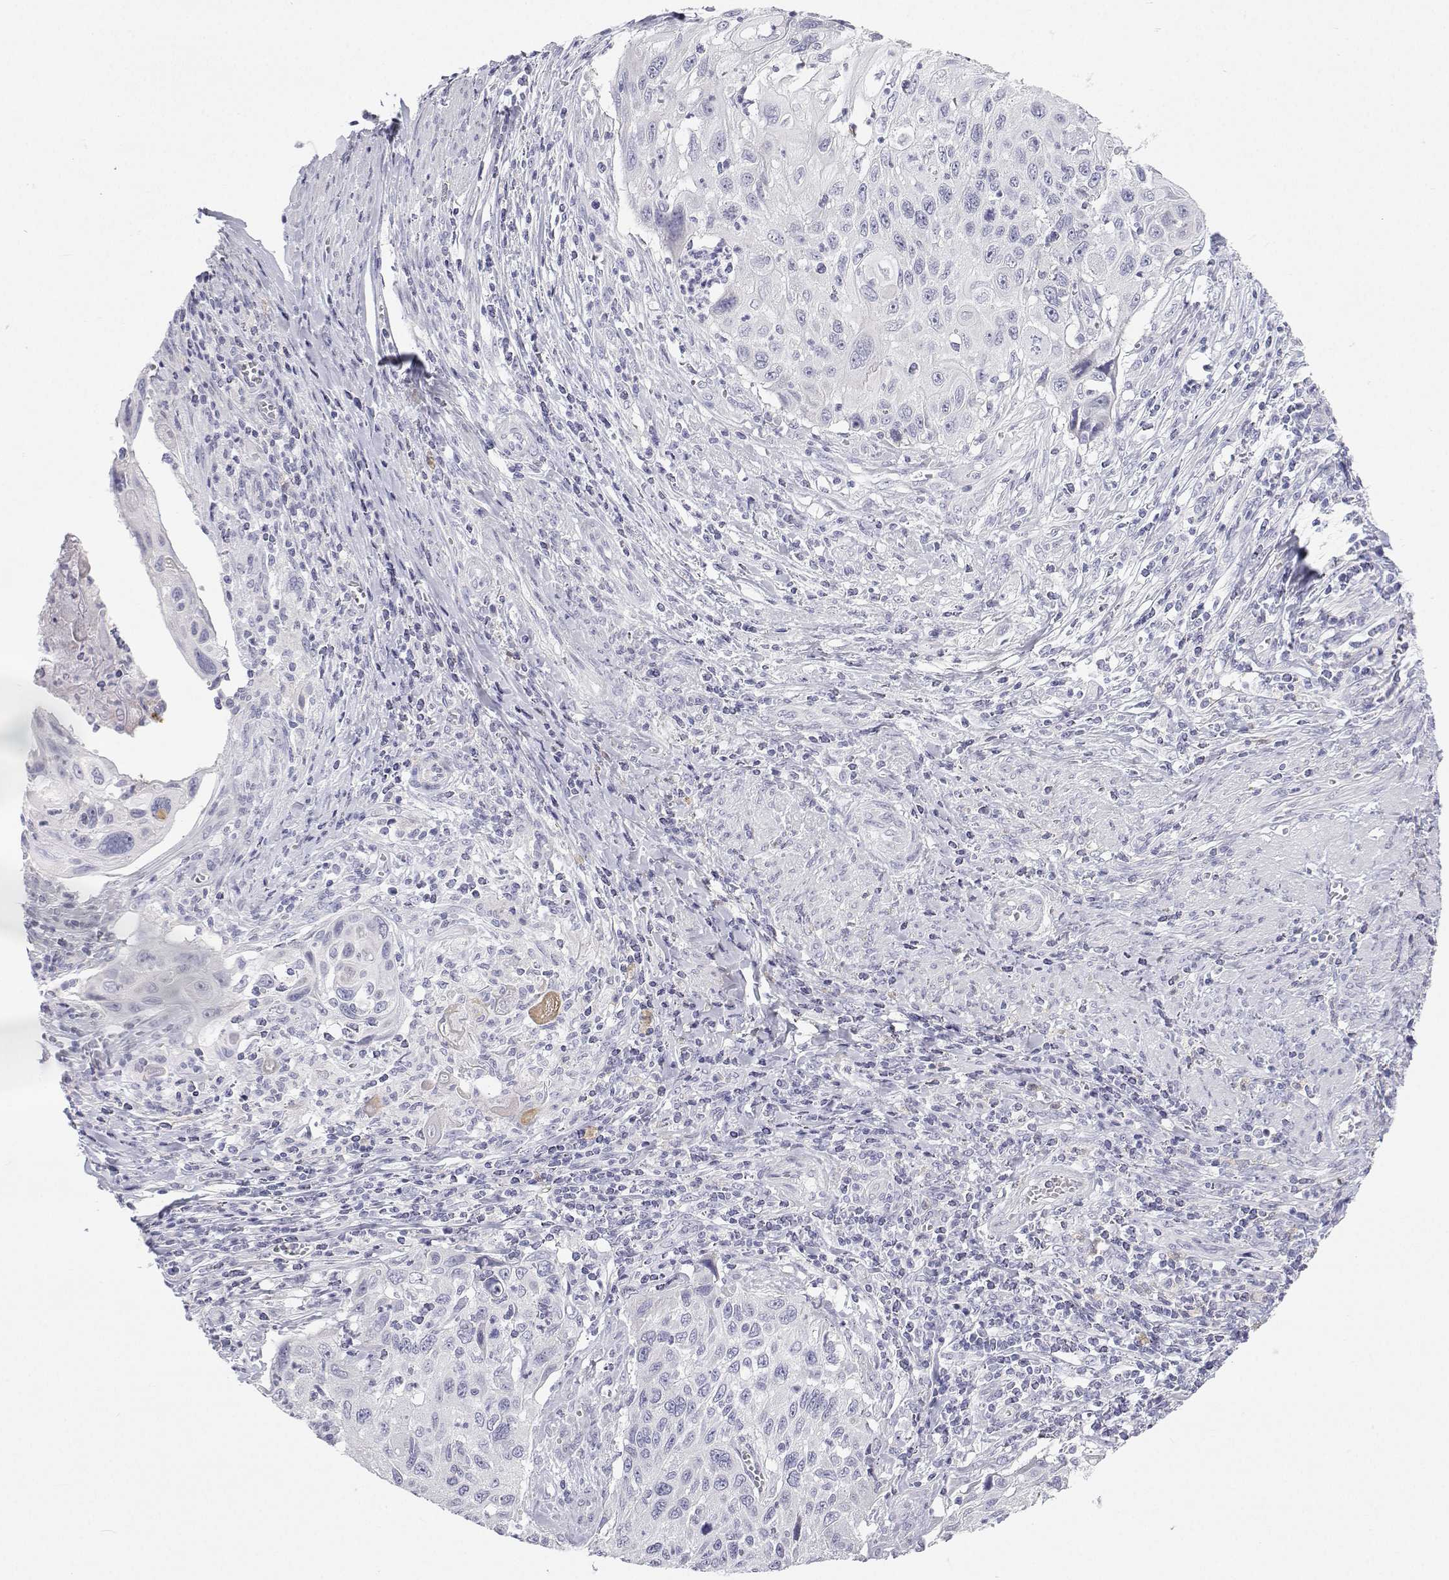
{"staining": {"intensity": "negative", "quantity": "none", "location": "none"}, "tissue": "cervical cancer", "cell_type": "Tumor cells", "image_type": "cancer", "snomed": [{"axis": "morphology", "description": "Squamous cell carcinoma, NOS"}, {"axis": "topography", "description": "Cervix"}], "caption": "This is a histopathology image of immunohistochemistry (IHC) staining of cervical squamous cell carcinoma, which shows no staining in tumor cells.", "gene": "TTN", "patient": {"sex": "female", "age": 70}}